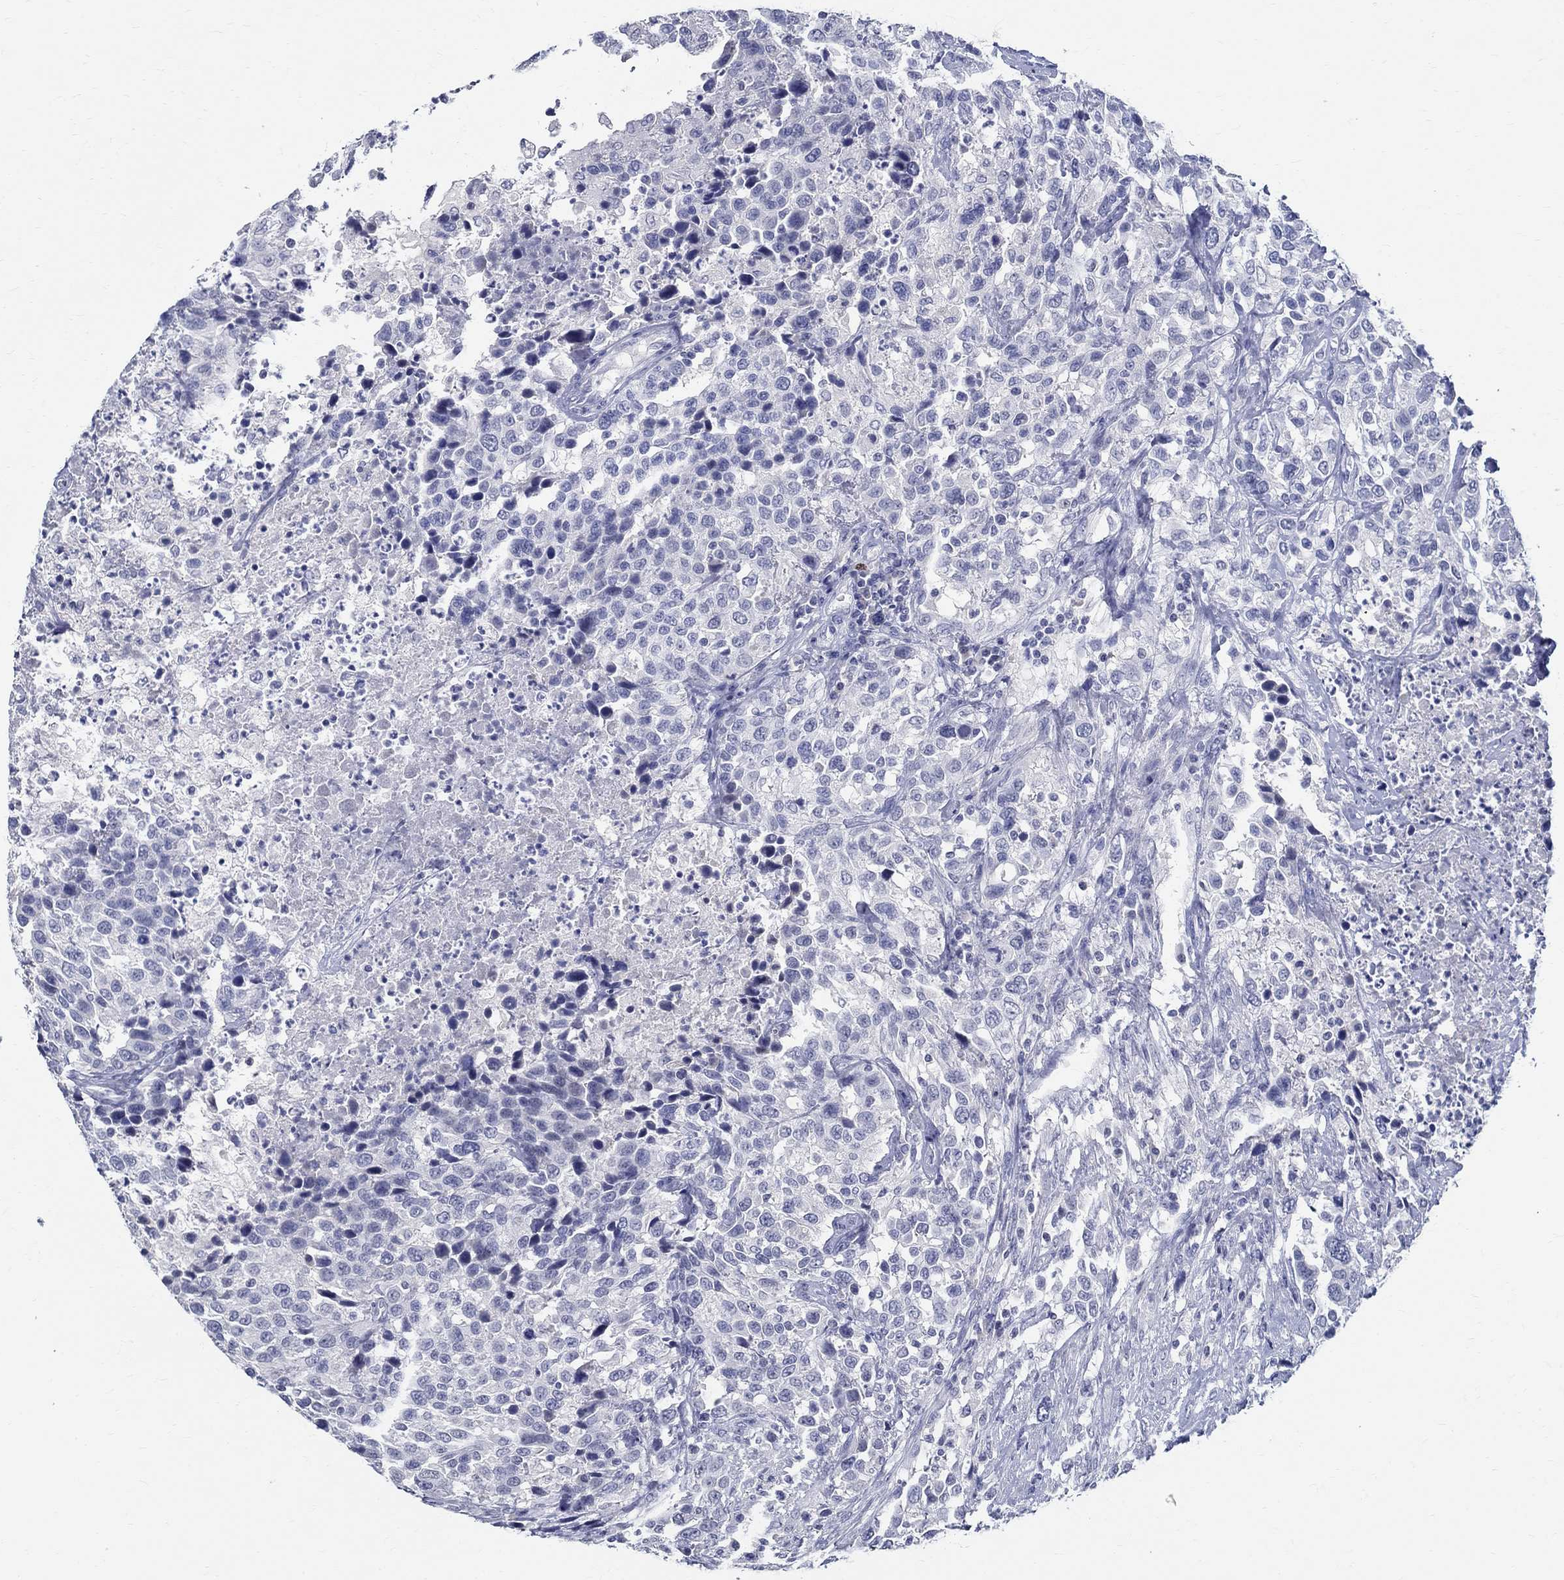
{"staining": {"intensity": "negative", "quantity": "none", "location": "none"}, "tissue": "urothelial cancer", "cell_type": "Tumor cells", "image_type": "cancer", "snomed": [{"axis": "morphology", "description": "Urothelial carcinoma, NOS"}, {"axis": "morphology", "description": "Urothelial carcinoma, High grade"}, {"axis": "topography", "description": "Urinary bladder"}], "caption": "A photomicrograph of human transitional cell carcinoma is negative for staining in tumor cells. (DAB IHC visualized using brightfield microscopy, high magnification).", "gene": "CETN1", "patient": {"sex": "female", "age": 64}}